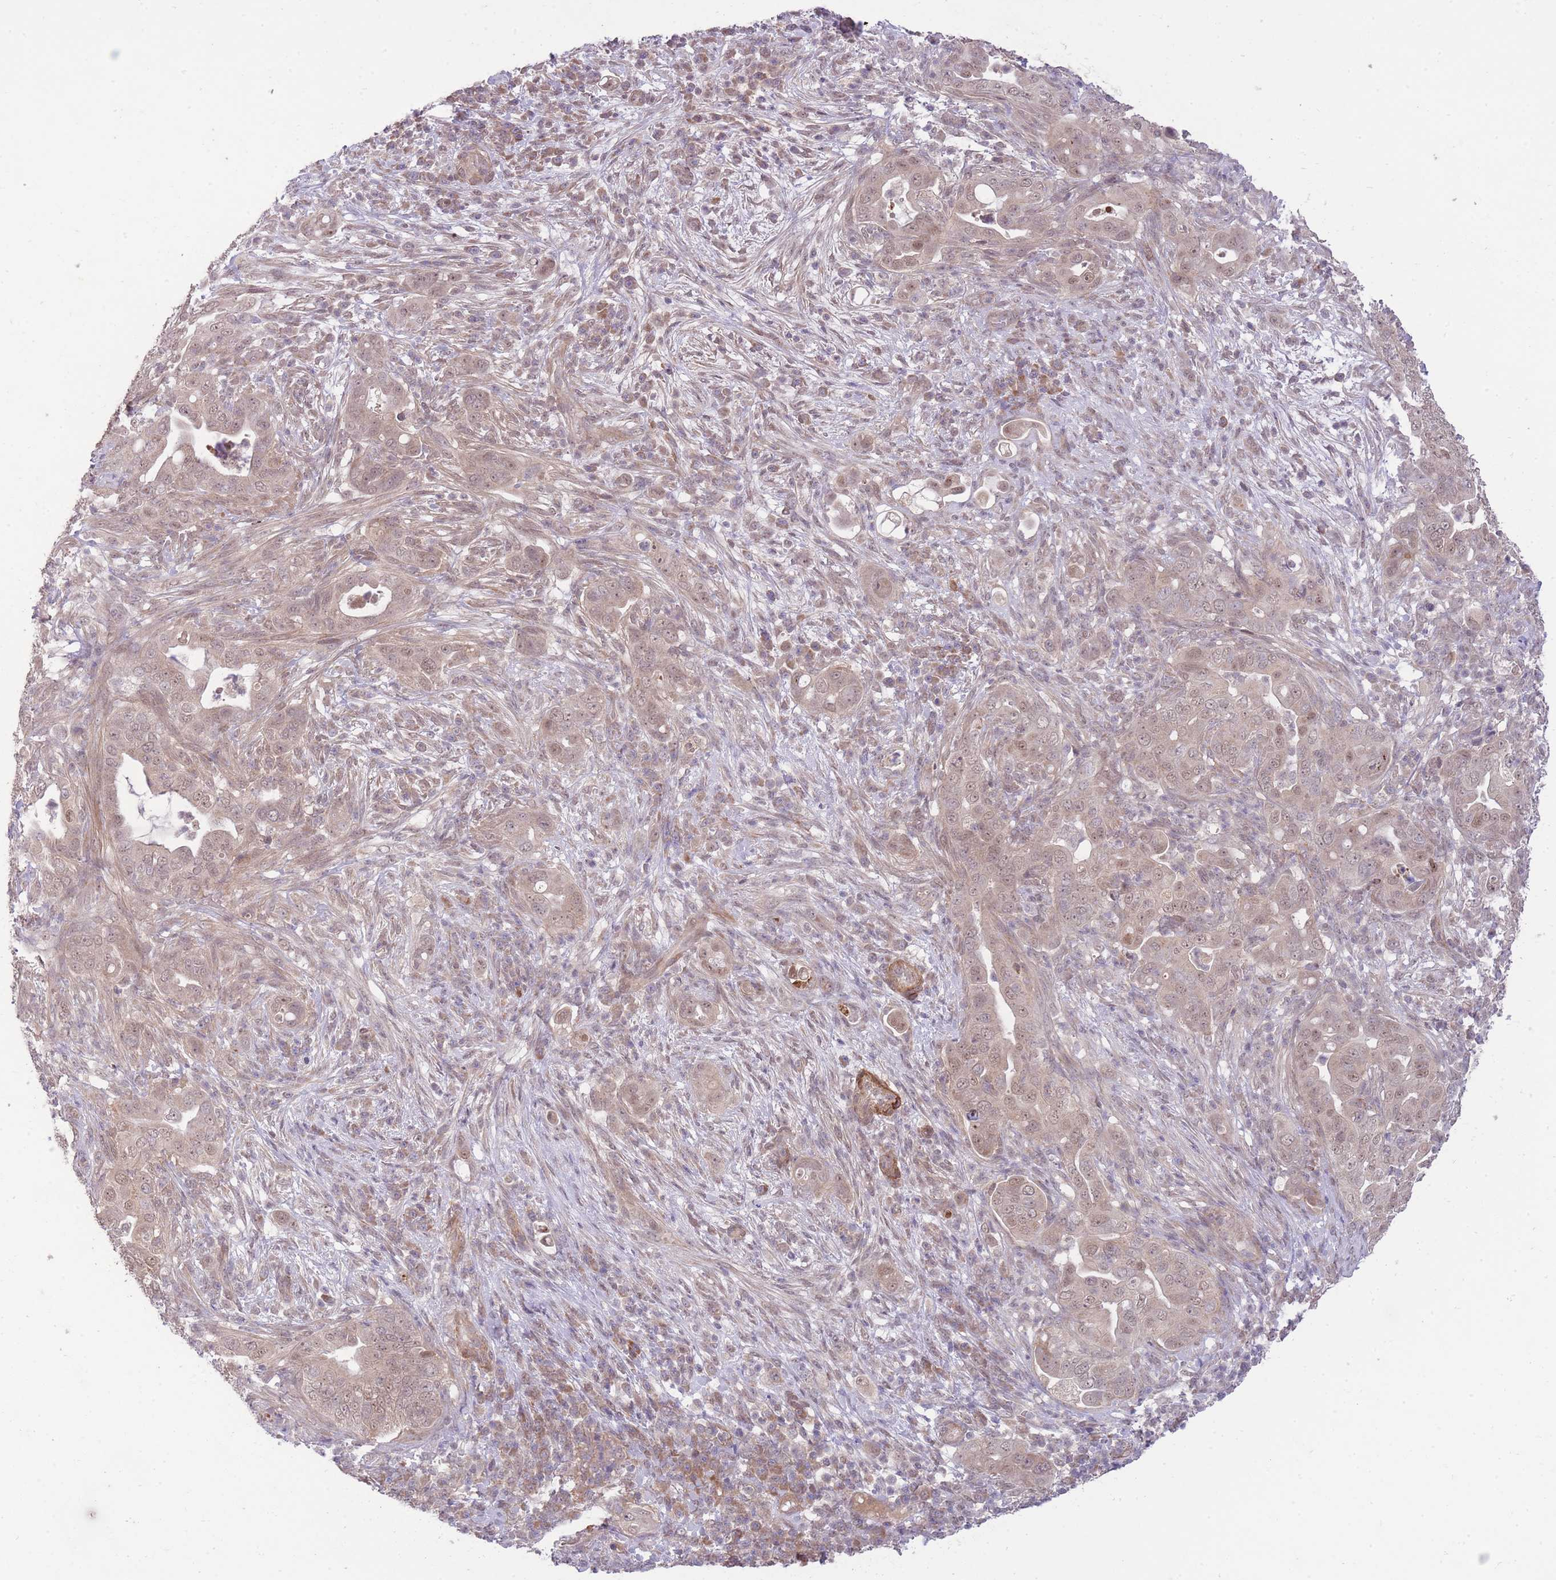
{"staining": {"intensity": "weak", "quantity": ">75%", "location": "cytoplasmic/membranous,nuclear"}, "tissue": "pancreatic cancer", "cell_type": "Tumor cells", "image_type": "cancer", "snomed": [{"axis": "morphology", "description": "Adenocarcinoma, NOS"}, {"axis": "topography", "description": "Pancreas"}], "caption": "Protein staining shows weak cytoplasmic/membranous and nuclear staining in about >75% of tumor cells in pancreatic cancer.", "gene": "ELOA2", "patient": {"sex": "female", "age": 63}}